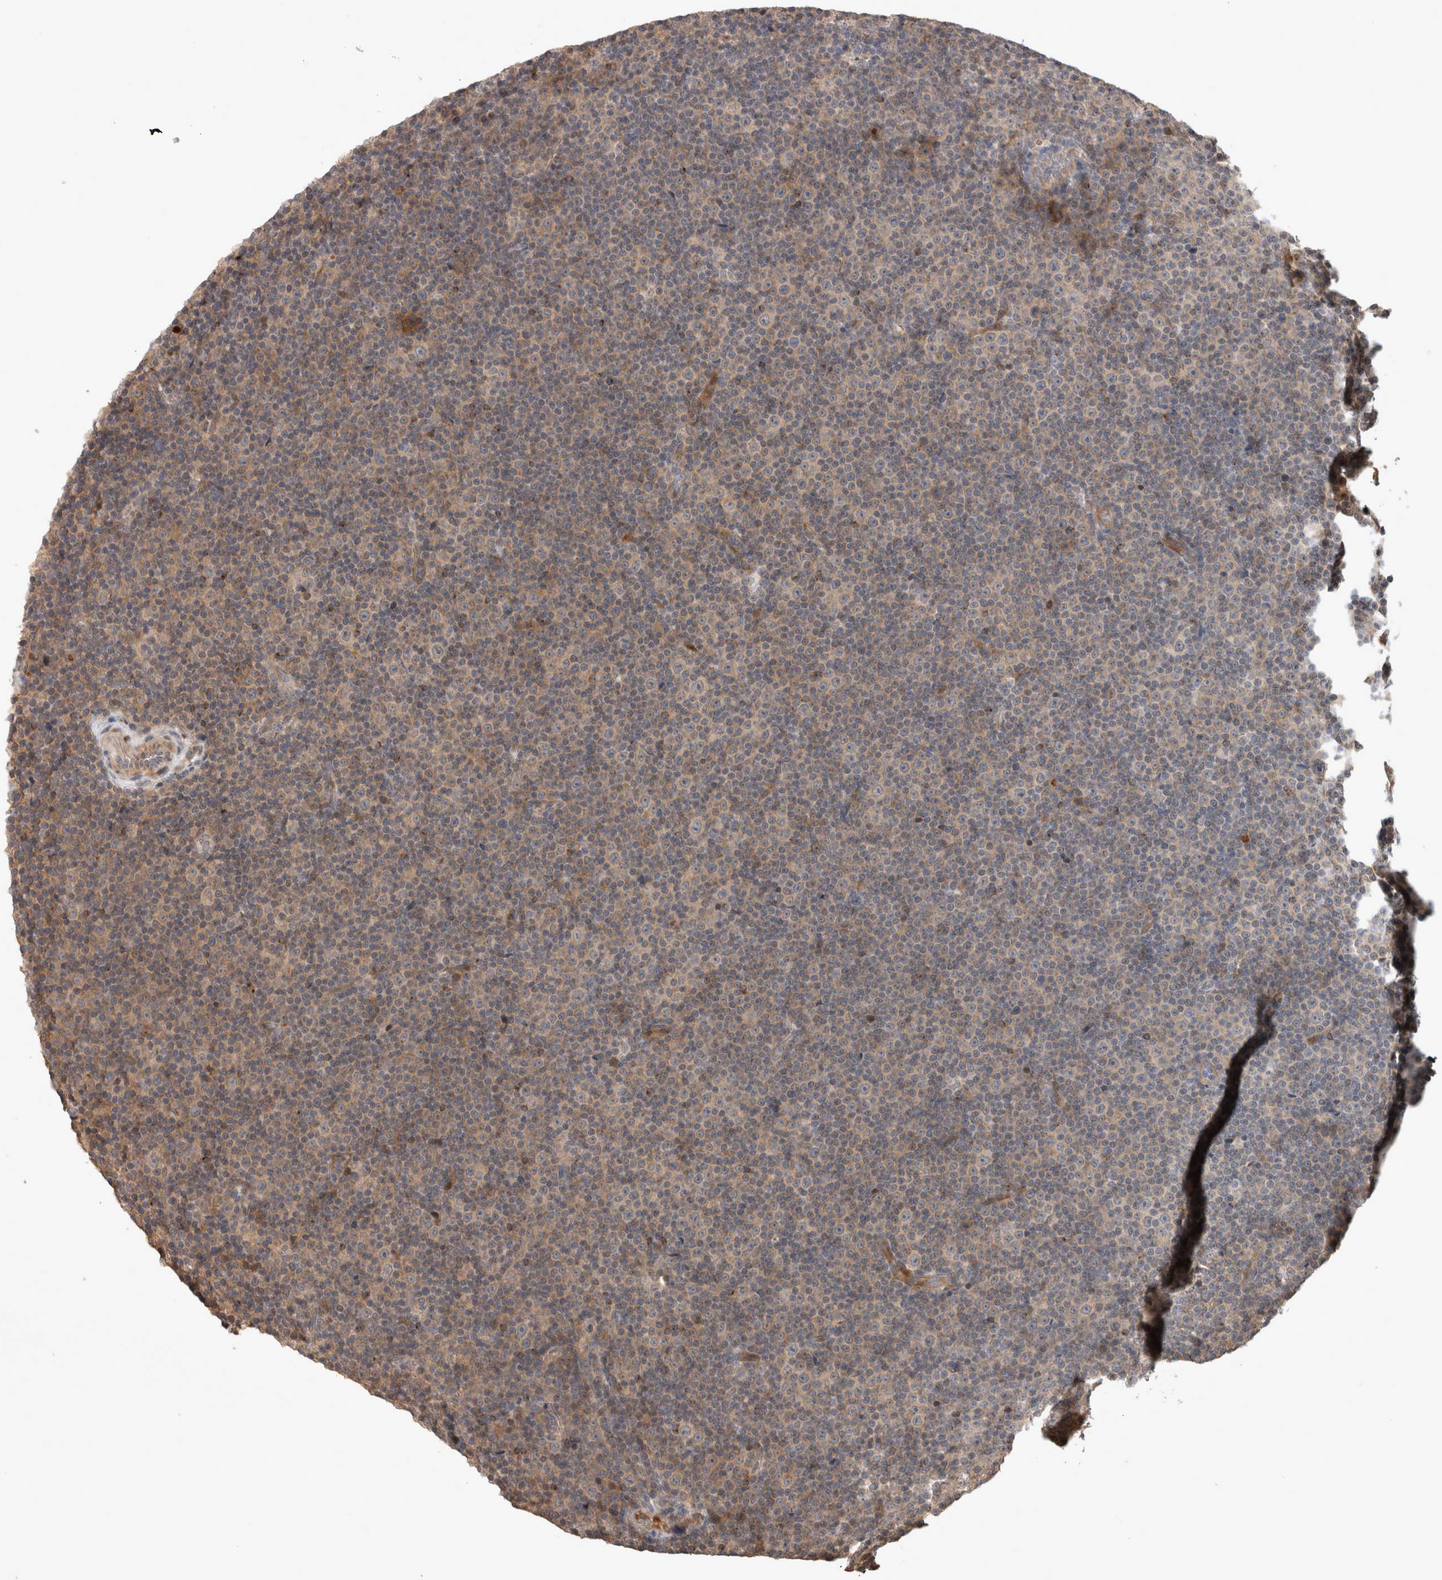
{"staining": {"intensity": "weak", "quantity": "<25%", "location": "cytoplasmic/membranous"}, "tissue": "lymphoma", "cell_type": "Tumor cells", "image_type": "cancer", "snomed": [{"axis": "morphology", "description": "Malignant lymphoma, non-Hodgkin's type, Low grade"}, {"axis": "topography", "description": "Lymph node"}], "caption": "DAB (3,3'-diaminobenzidine) immunohistochemical staining of low-grade malignant lymphoma, non-Hodgkin's type exhibits no significant expression in tumor cells. The staining is performed using DAB brown chromogen with nuclei counter-stained in using hematoxylin.", "gene": "SERAC1", "patient": {"sex": "female", "age": 67}}